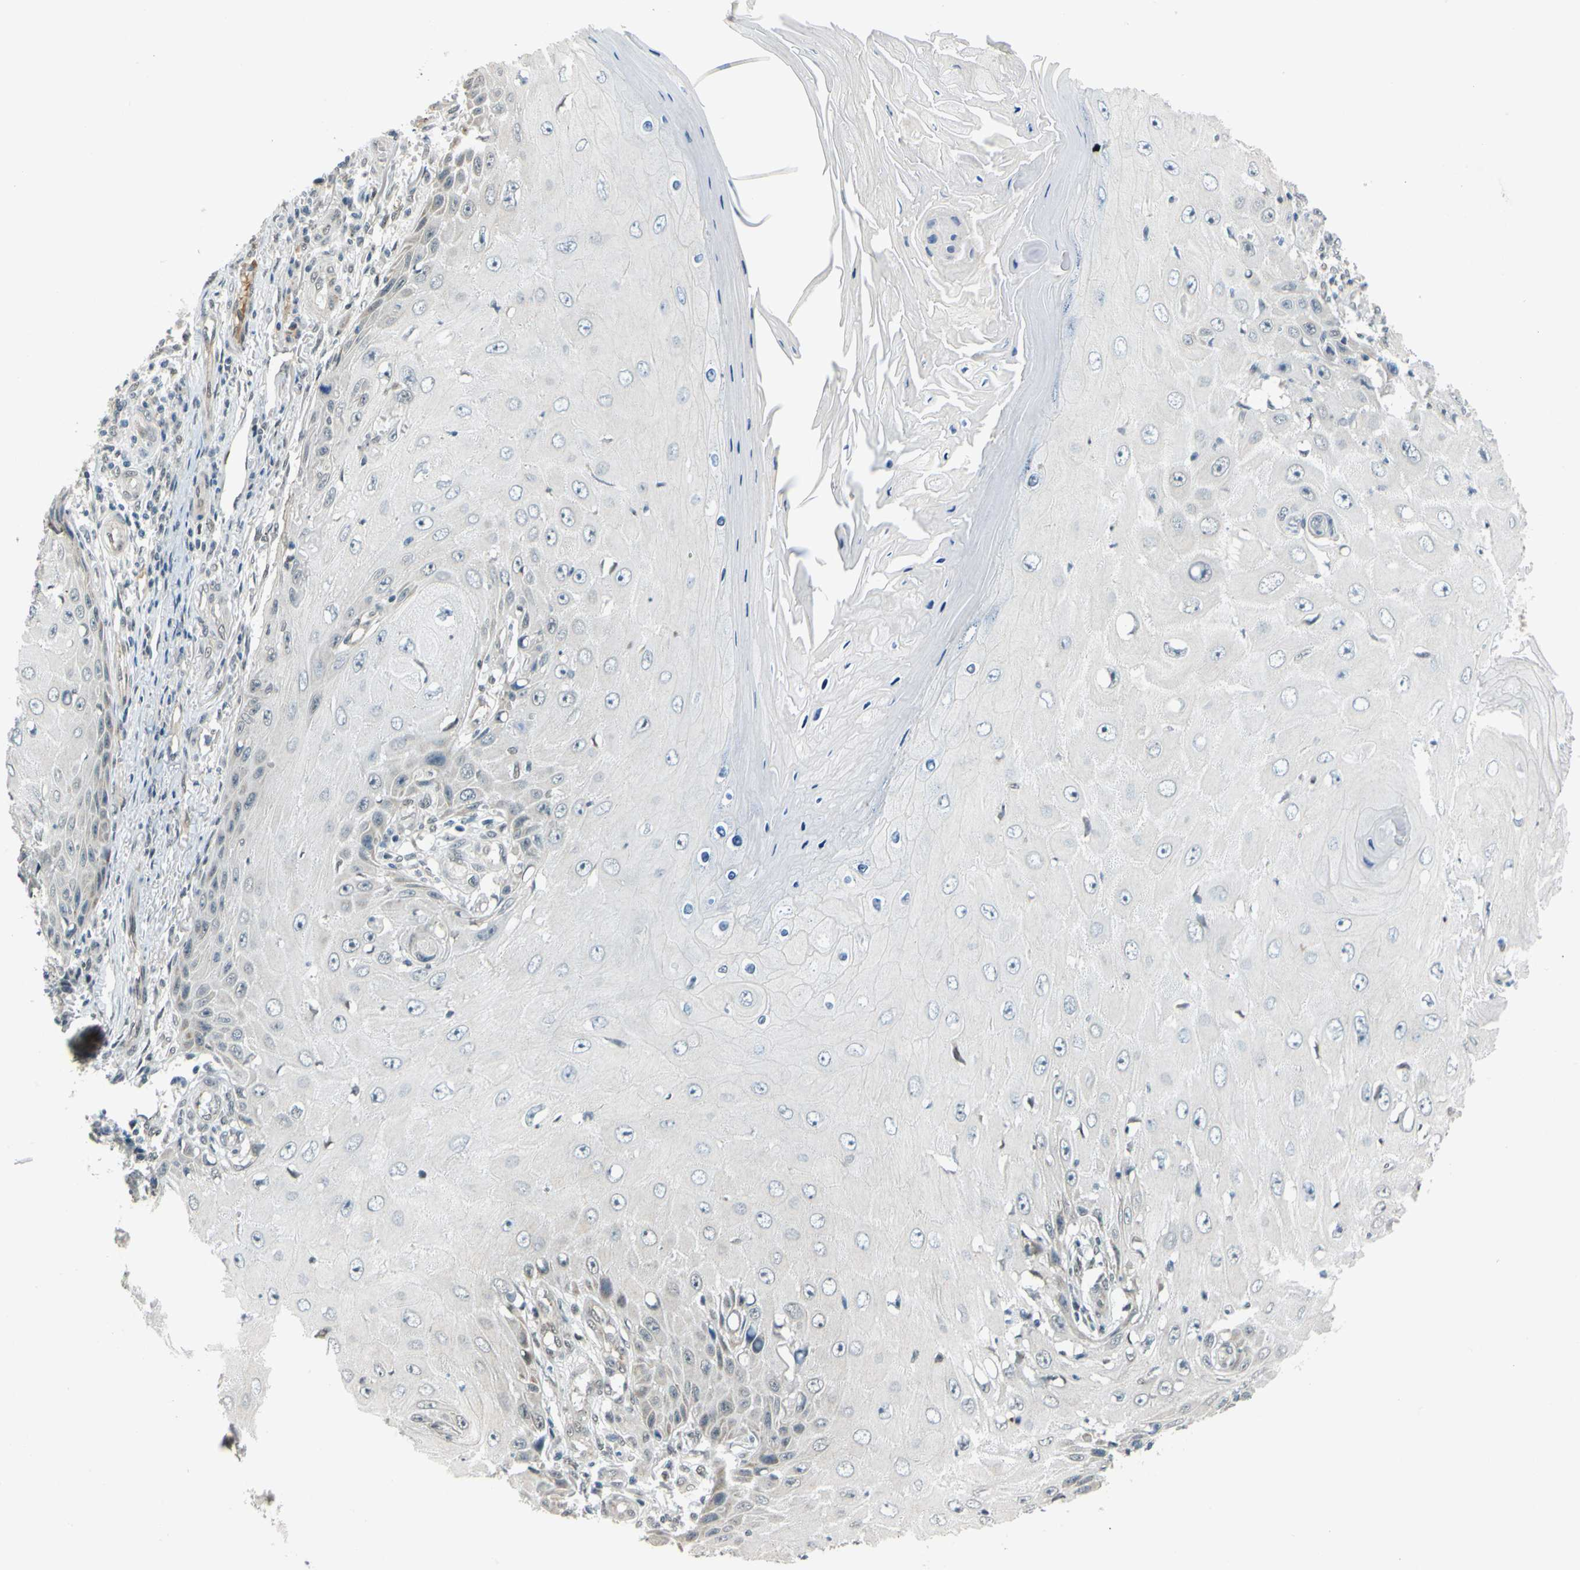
{"staining": {"intensity": "weak", "quantity": "<25%", "location": "cytoplasmic/membranous"}, "tissue": "skin cancer", "cell_type": "Tumor cells", "image_type": "cancer", "snomed": [{"axis": "morphology", "description": "Squamous cell carcinoma, NOS"}, {"axis": "topography", "description": "Skin"}], "caption": "An image of human squamous cell carcinoma (skin) is negative for staining in tumor cells.", "gene": "POGZ", "patient": {"sex": "female", "age": 73}}